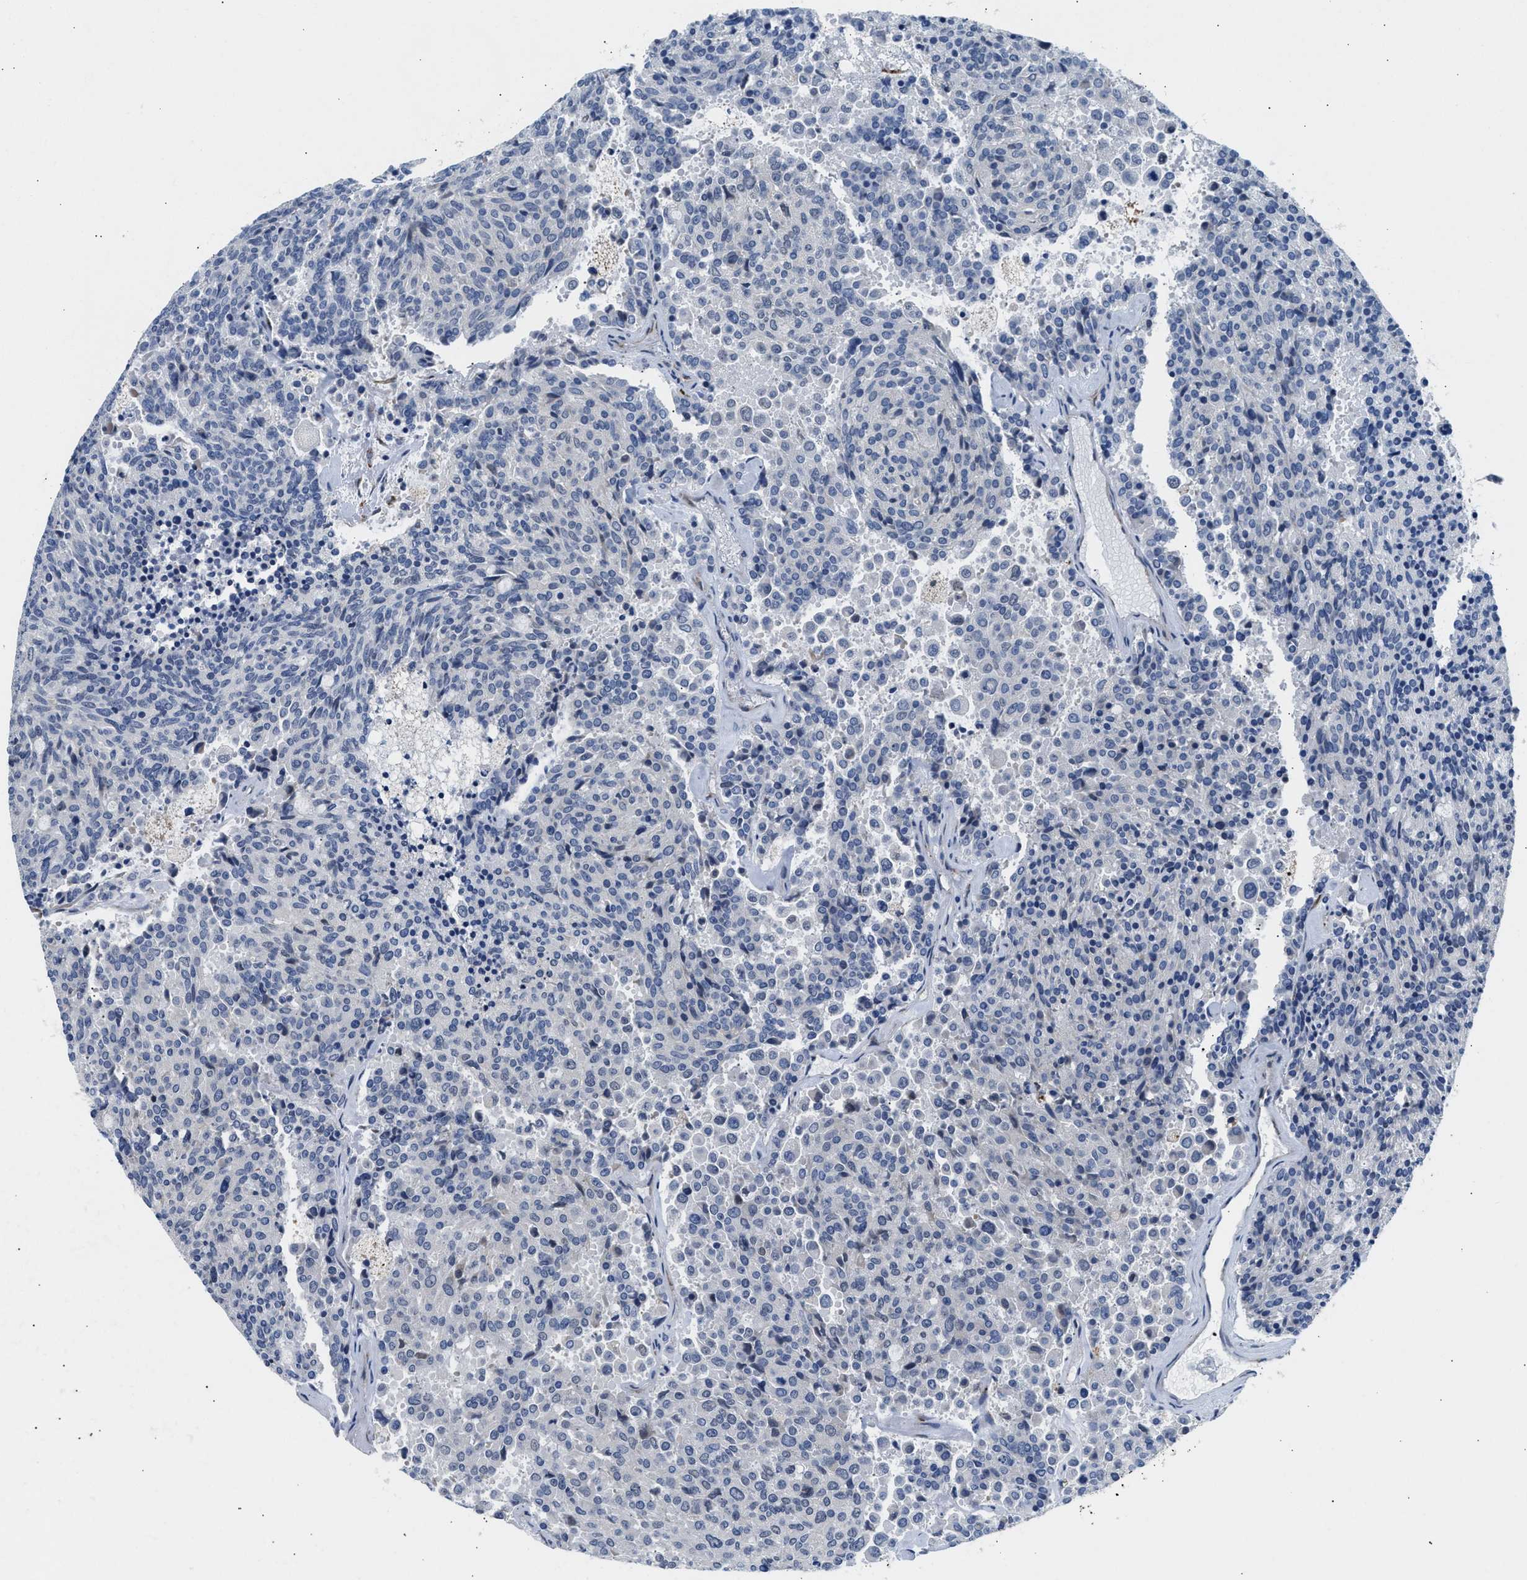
{"staining": {"intensity": "negative", "quantity": "none", "location": "none"}, "tissue": "carcinoid", "cell_type": "Tumor cells", "image_type": "cancer", "snomed": [{"axis": "morphology", "description": "Carcinoid, malignant, NOS"}, {"axis": "topography", "description": "Pancreas"}], "caption": "High magnification brightfield microscopy of carcinoid stained with DAB (3,3'-diaminobenzidine) (brown) and counterstained with hematoxylin (blue): tumor cells show no significant positivity. (Immunohistochemistry, brightfield microscopy, high magnification).", "gene": "PPM1L", "patient": {"sex": "female", "age": 54}}